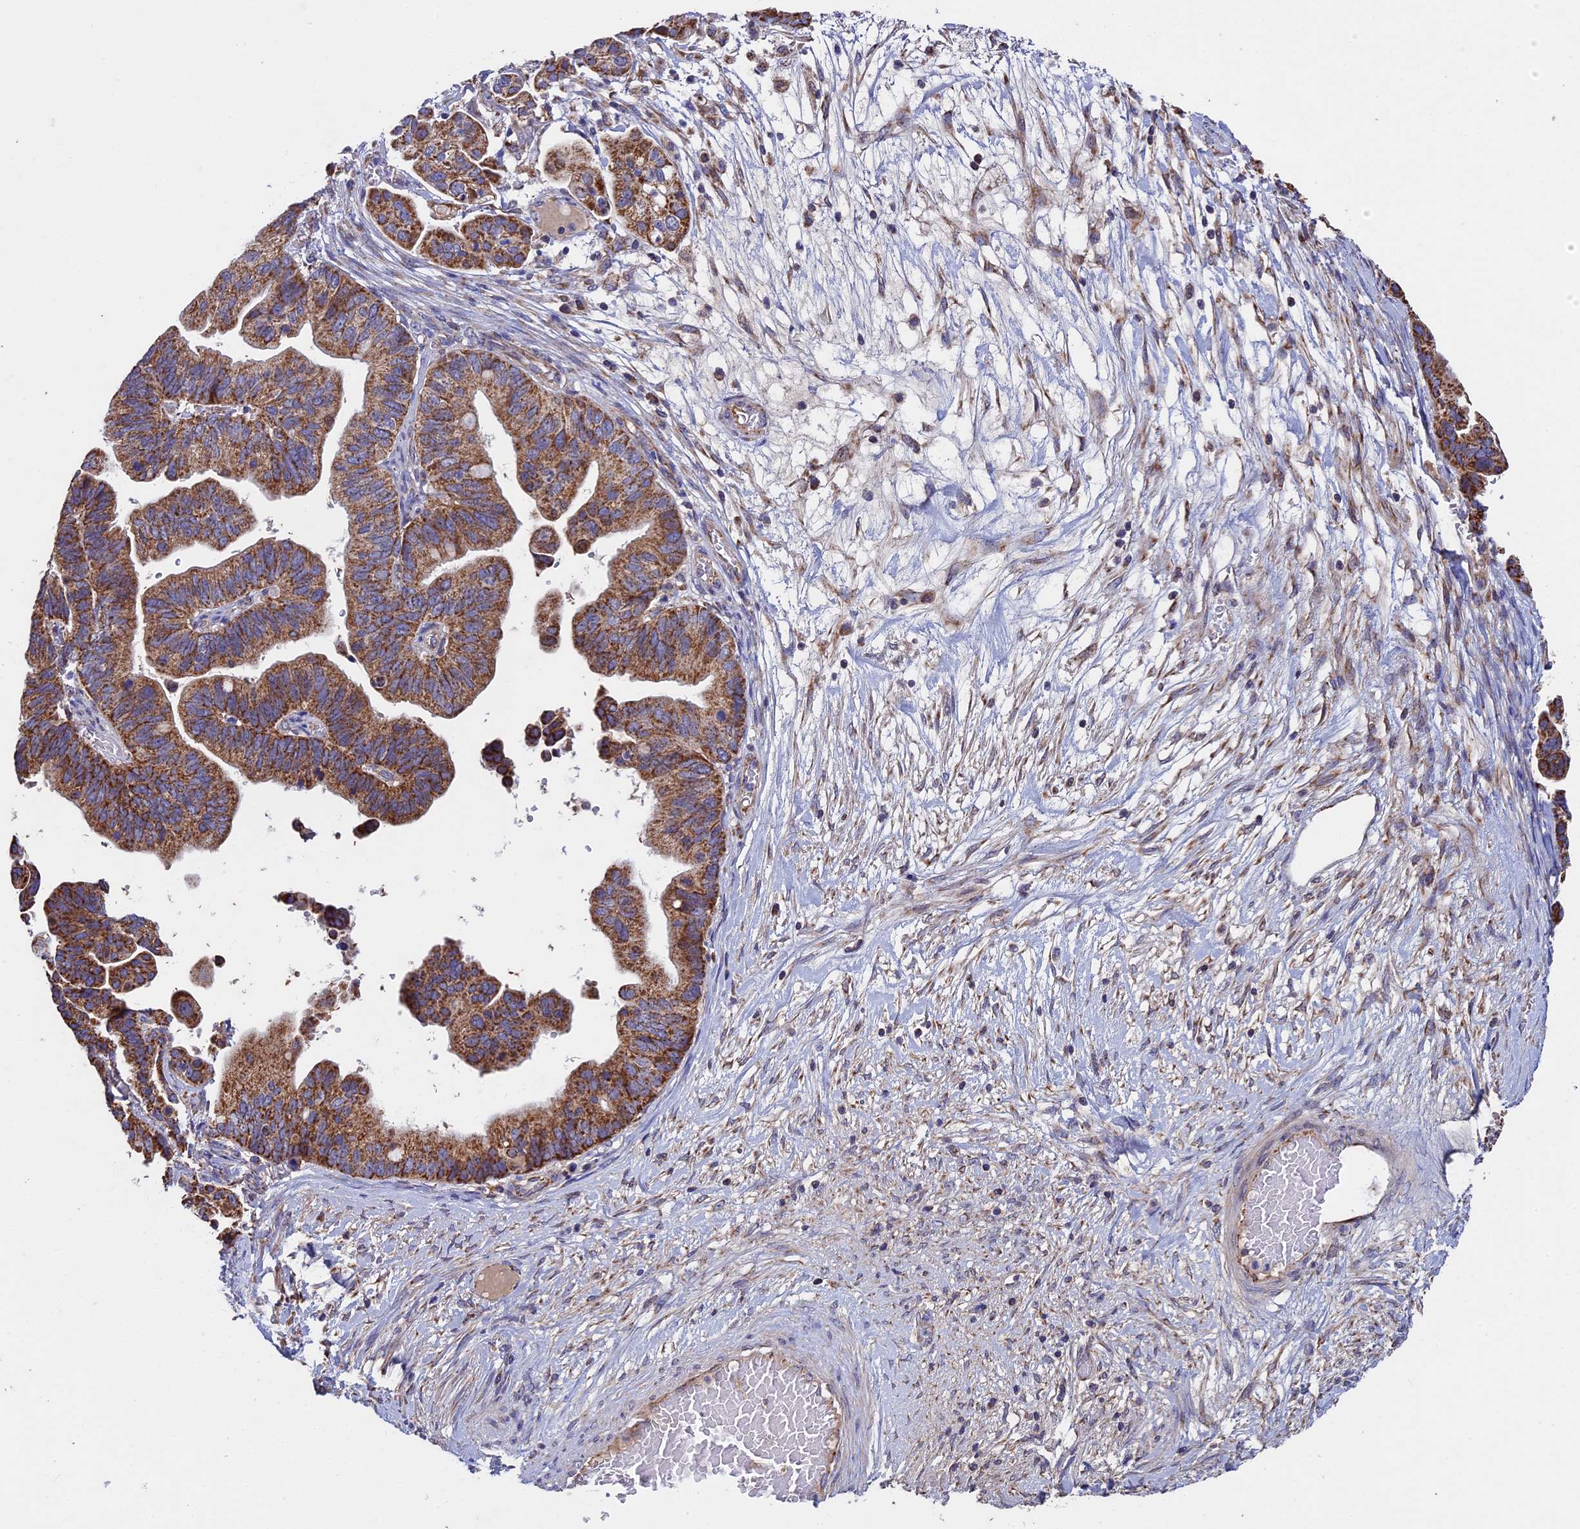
{"staining": {"intensity": "moderate", "quantity": ">75%", "location": "cytoplasmic/membranous"}, "tissue": "ovarian cancer", "cell_type": "Tumor cells", "image_type": "cancer", "snomed": [{"axis": "morphology", "description": "Cystadenocarcinoma, serous, NOS"}, {"axis": "topography", "description": "Ovary"}], "caption": "Moderate cytoplasmic/membranous expression is appreciated in approximately >75% of tumor cells in ovarian cancer (serous cystadenocarcinoma).", "gene": "RNF17", "patient": {"sex": "female", "age": 56}}